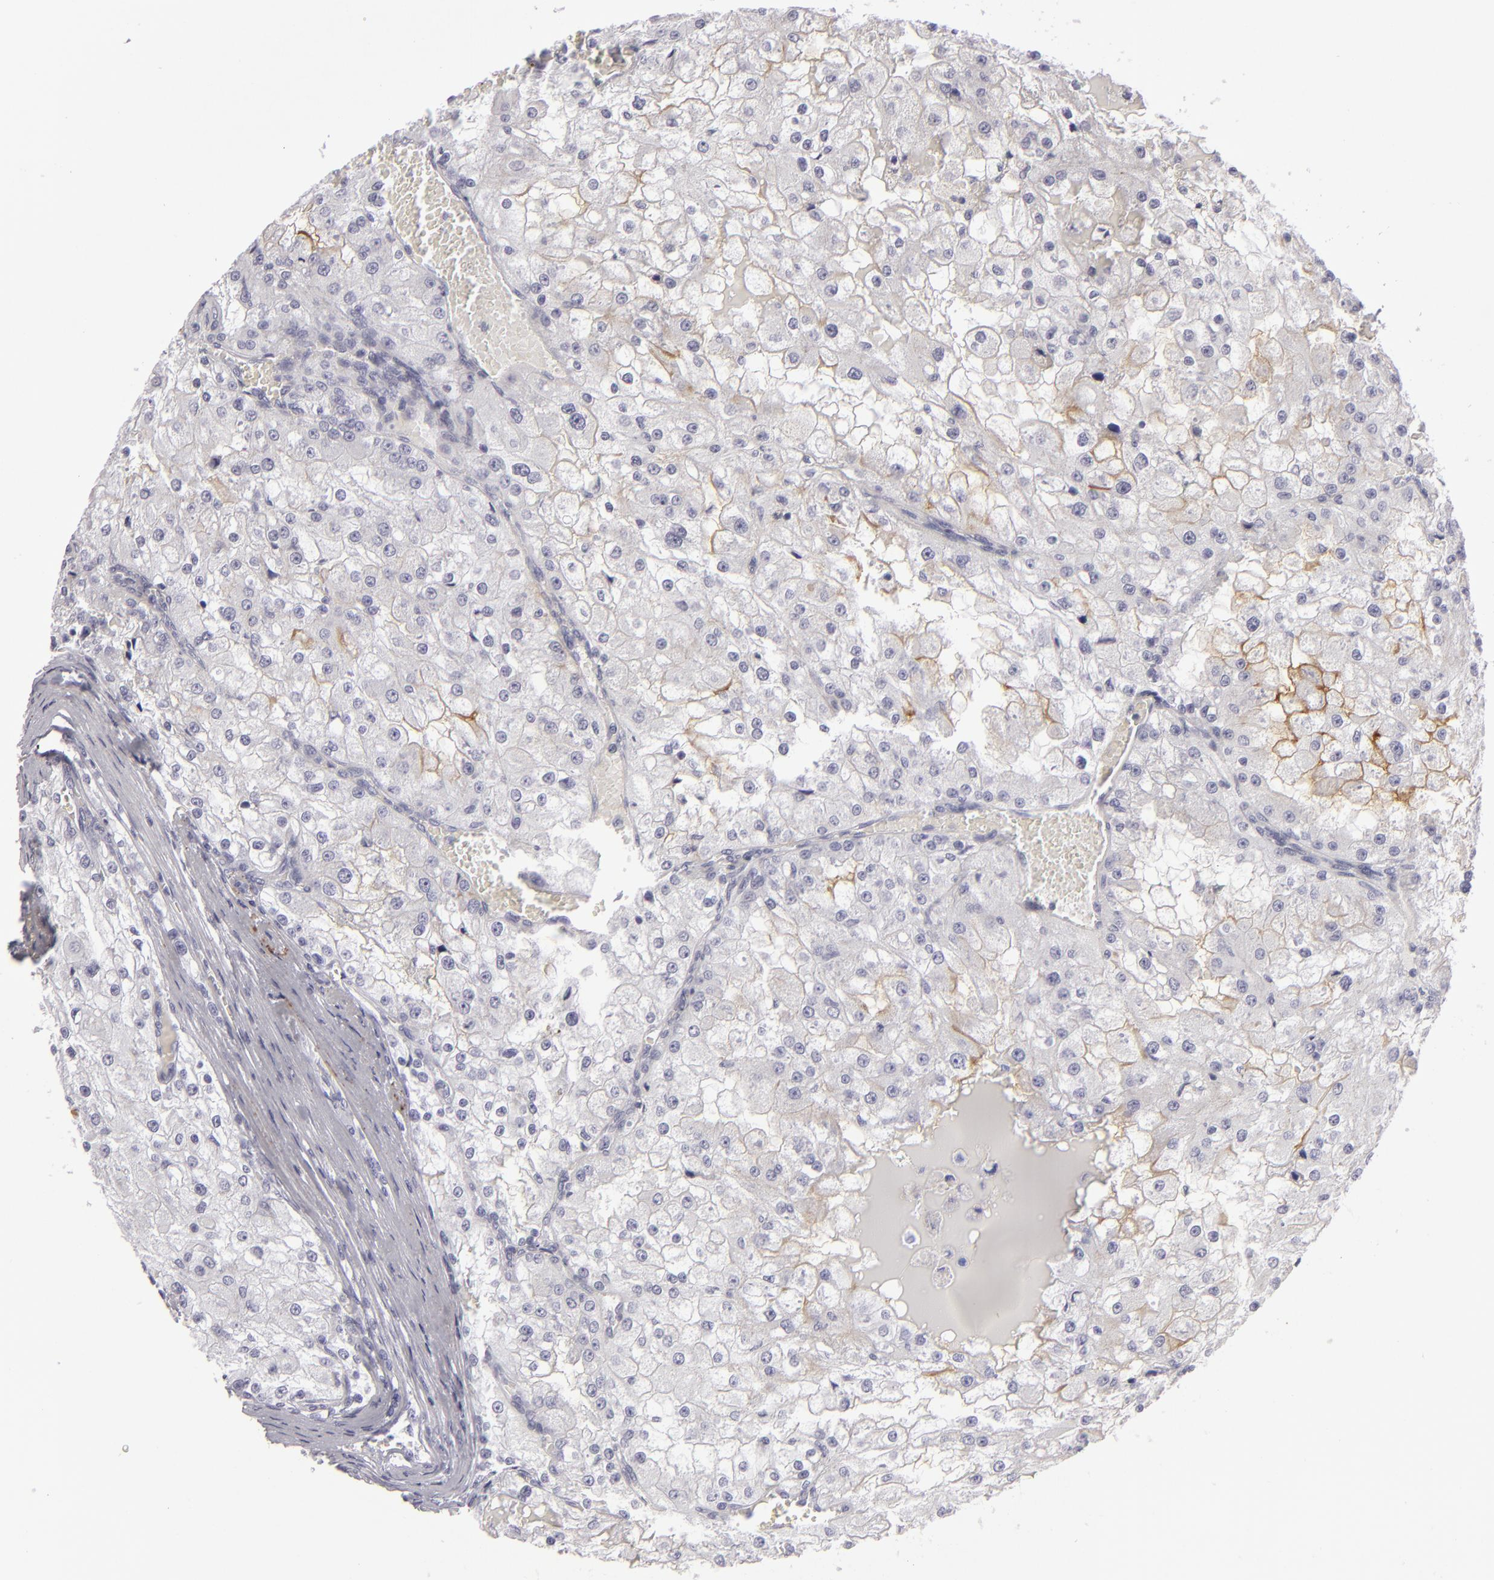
{"staining": {"intensity": "negative", "quantity": "none", "location": "none"}, "tissue": "renal cancer", "cell_type": "Tumor cells", "image_type": "cancer", "snomed": [{"axis": "morphology", "description": "Adenocarcinoma, NOS"}, {"axis": "topography", "description": "Kidney"}], "caption": "Renal cancer (adenocarcinoma) was stained to show a protein in brown. There is no significant expression in tumor cells. The staining is performed using DAB (3,3'-diaminobenzidine) brown chromogen with nuclei counter-stained in using hematoxylin.", "gene": "C9", "patient": {"sex": "female", "age": 74}}